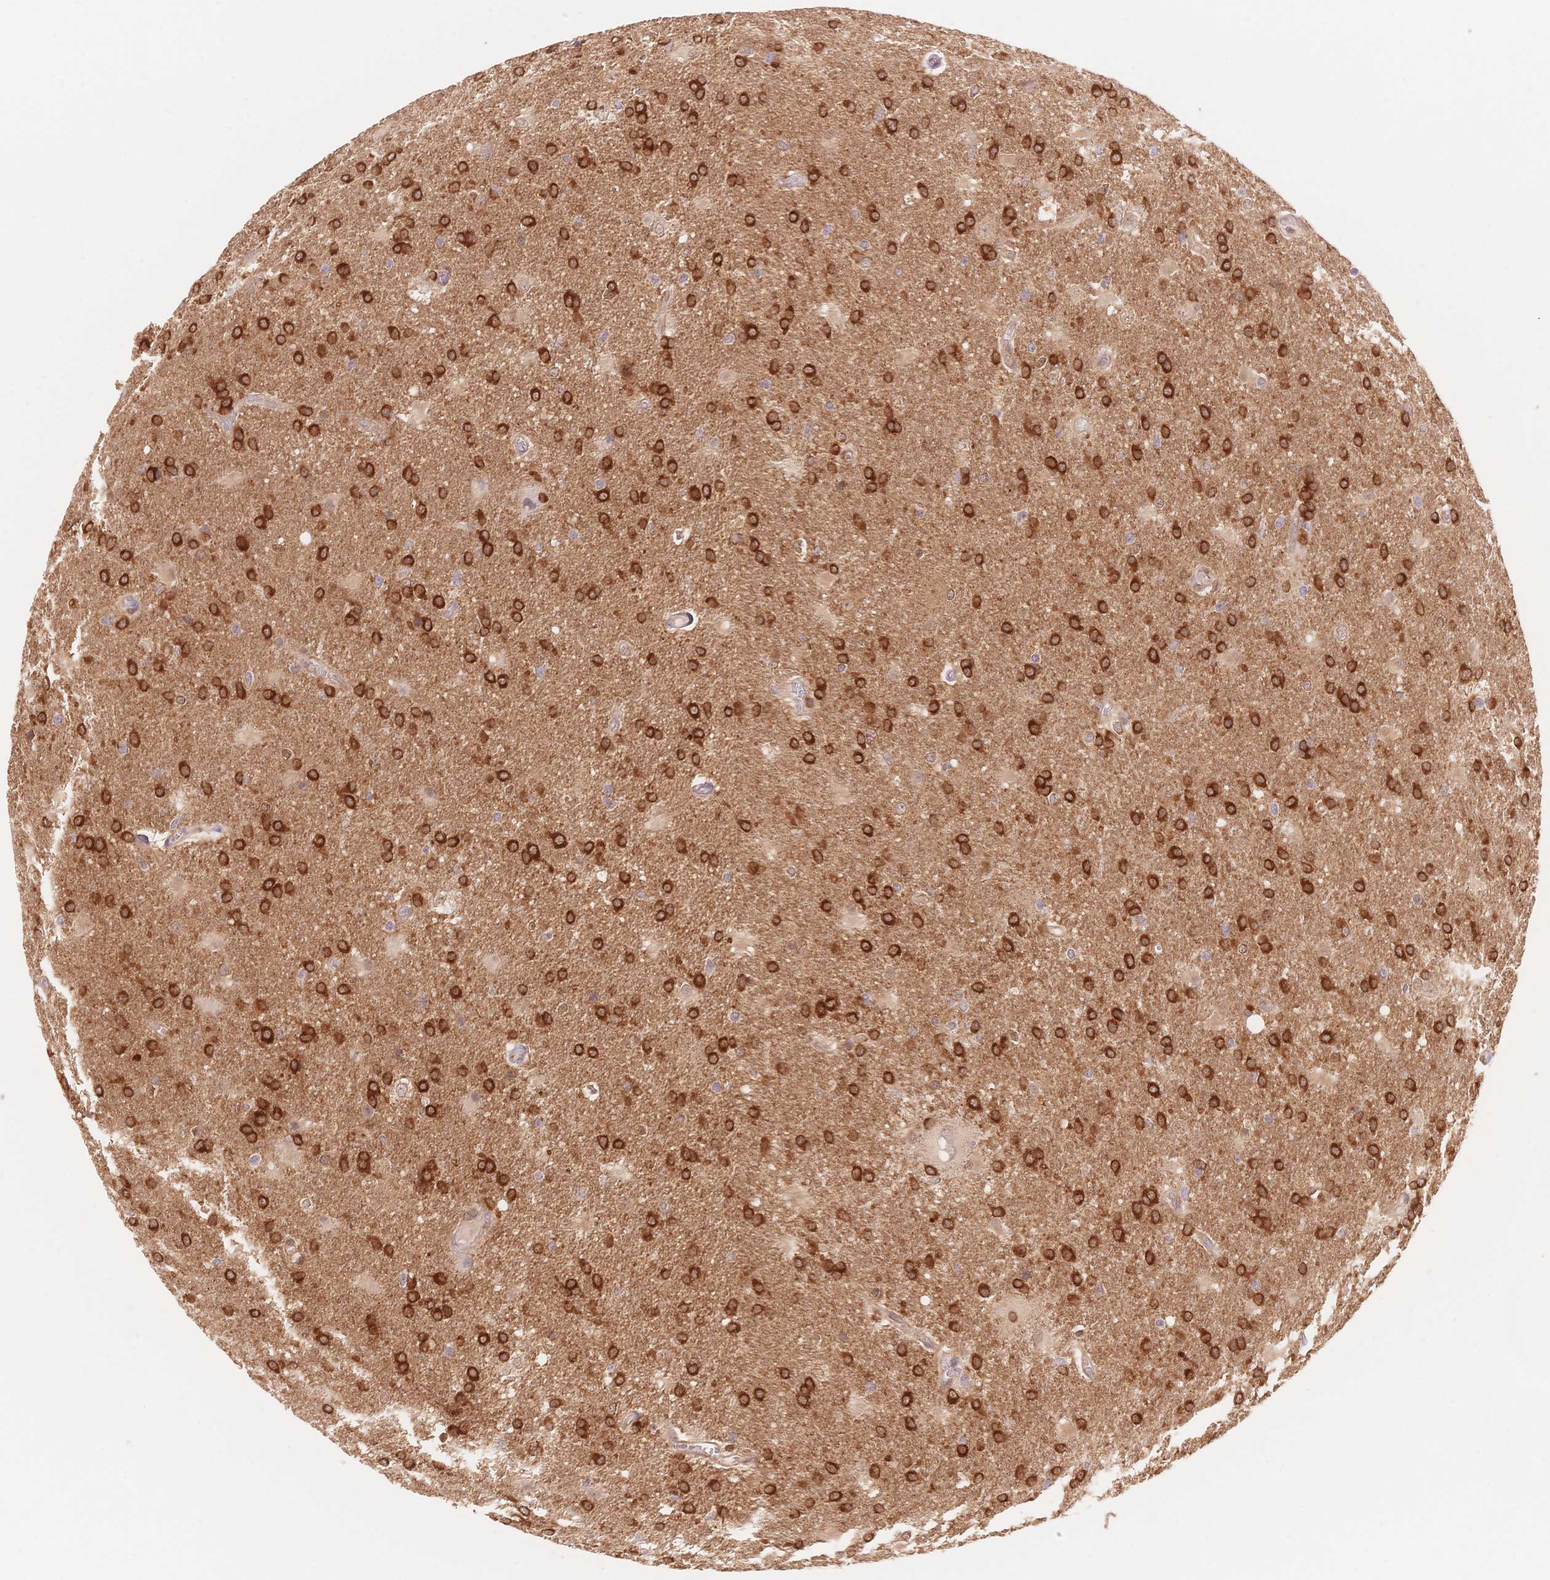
{"staining": {"intensity": "strong", "quantity": ">75%", "location": "cytoplasmic/membranous"}, "tissue": "glioma", "cell_type": "Tumor cells", "image_type": "cancer", "snomed": [{"axis": "morphology", "description": "Glioma, malignant, Low grade"}, {"axis": "topography", "description": "Brain"}], "caption": "This photomicrograph reveals immunohistochemistry (IHC) staining of human glioma, with high strong cytoplasmic/membranous expression in about >75% of tumor cells.", "gene": "STK39", "patient": {"sex": "male", "age": 66}}